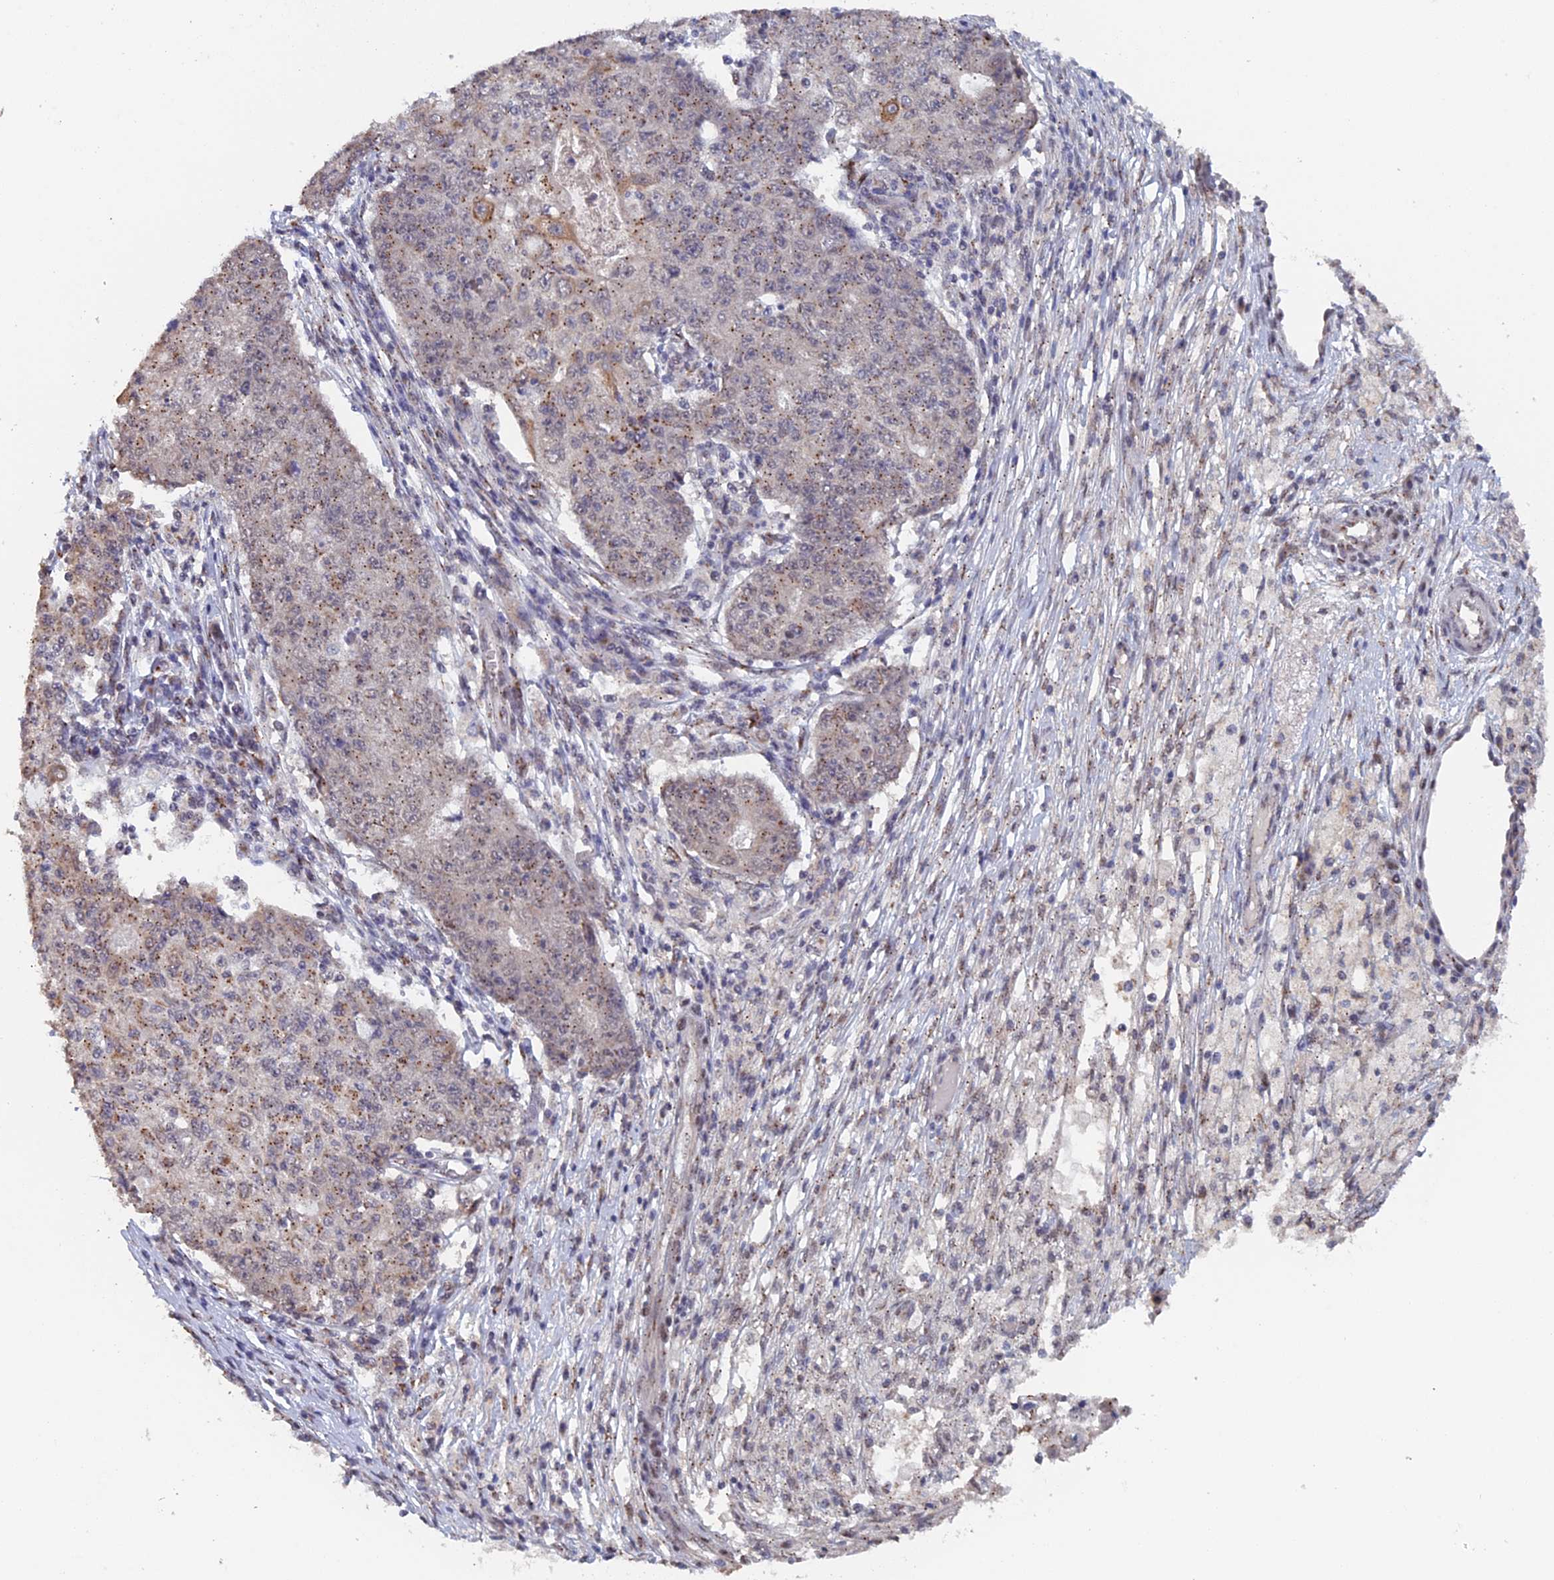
{"staining": {"intensity": "moderate", "quantity": "25%-75%", "location": "cytoplasmic/membranous"}, "tissue": "ovarian cancer", "cell_type": "Tumor cells", "image_type": "cancer", "snomed": [{"axis": "morphology", "description": "Carcinoma, endometroid"}, {"axis": "topography", "description": "Ovary"}], "caption": "Human ovarian cancer (endometroid carcinoma) stained for a protein (brown) reveals moderate cytoplasmic/membranous positive staining in about 25%-75% of tumor cells.", "gene": "PIGQ", "patient": {"sex": "female", "age": 42}}